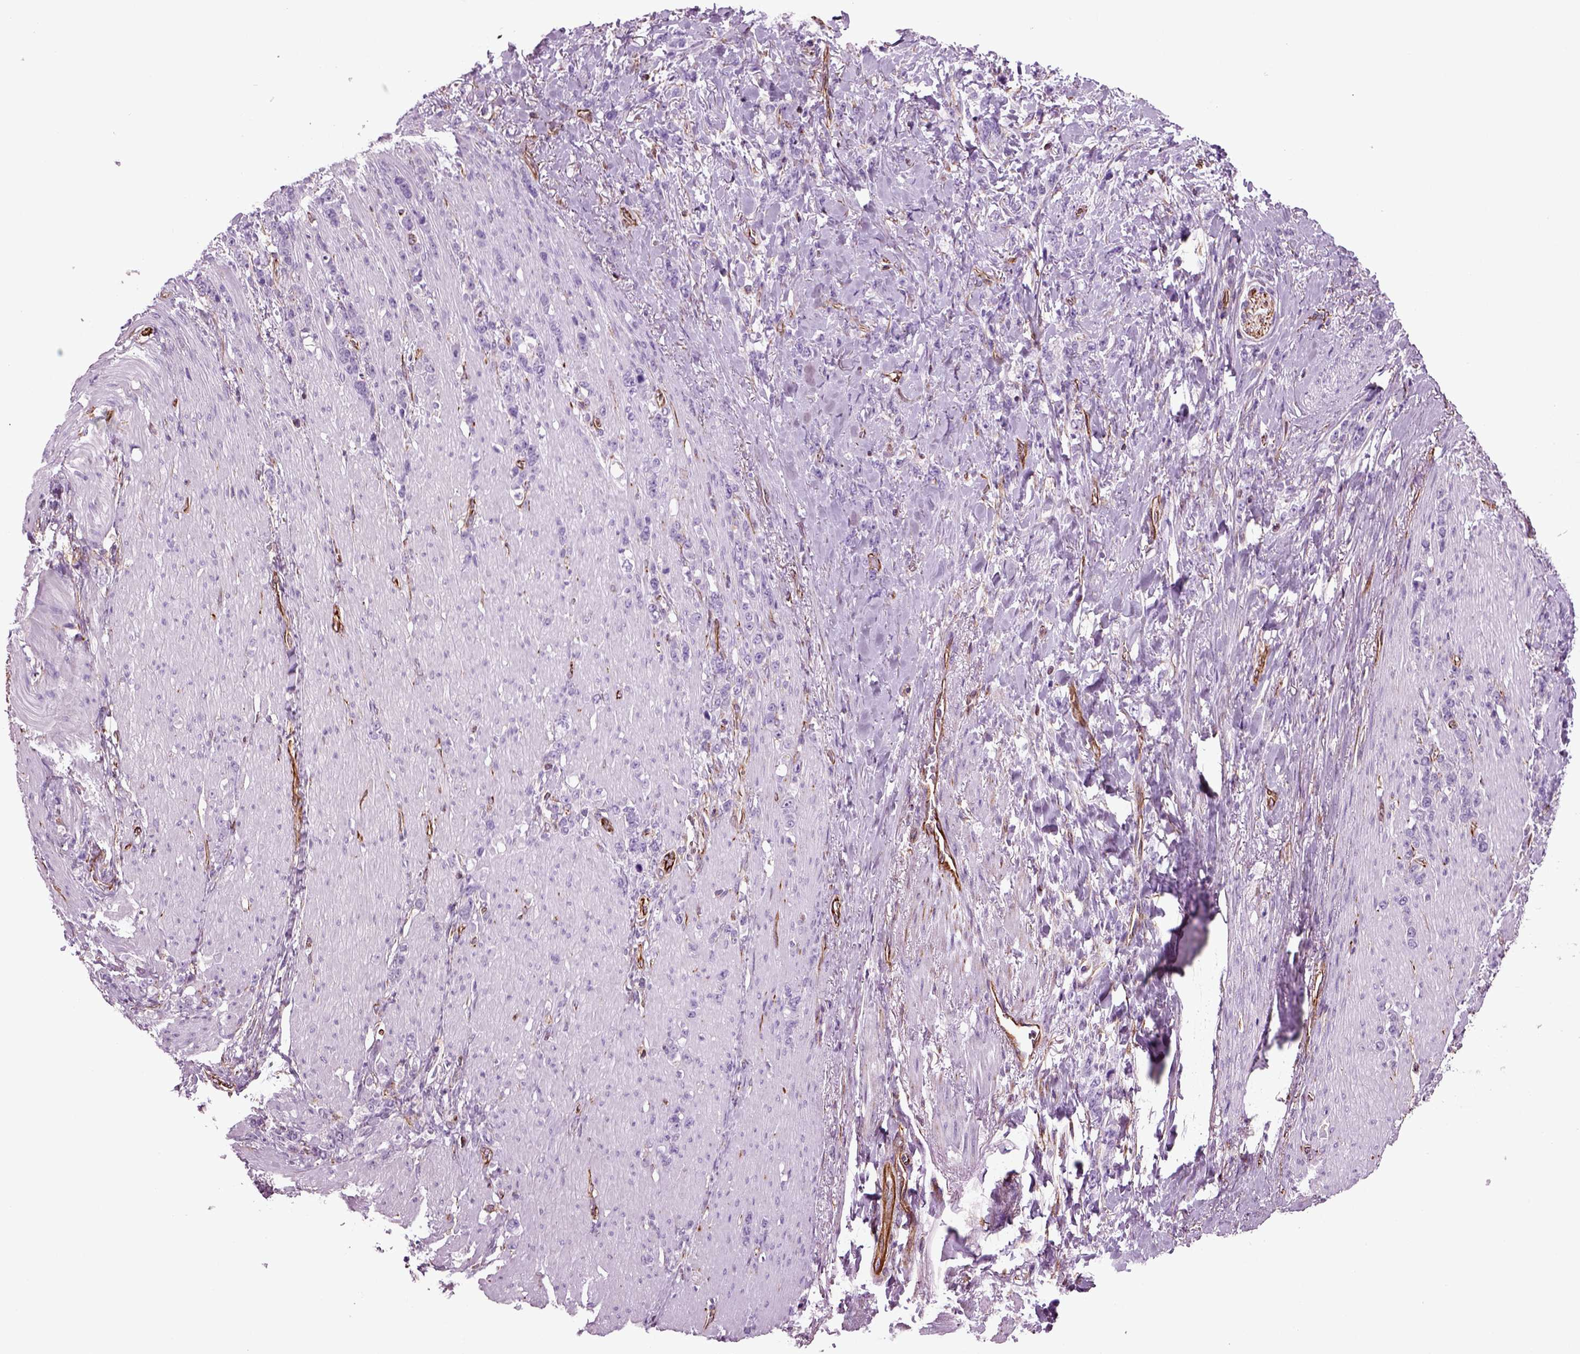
{"staining": {"intensity": "negative", "quantity": "none", "location": "none"}, "tissue": "stomach cancer", "cell_type": "Tumor cells", "image_type": "cancer", "snomed": [{"axis": "morphology", "description": "Adenocarcinoma, NOS"}, {"axis": "topography", "description": "Stomach, lower"}], "caption": "Immunohistochemistry (IHC) image of neoplastic tissue: human stomach adenocarcinoma stained with DAB displays no significant protein staining in tumor cells.", "gene": "ACER3", "patient": {"sex": "male", "age": 88}}